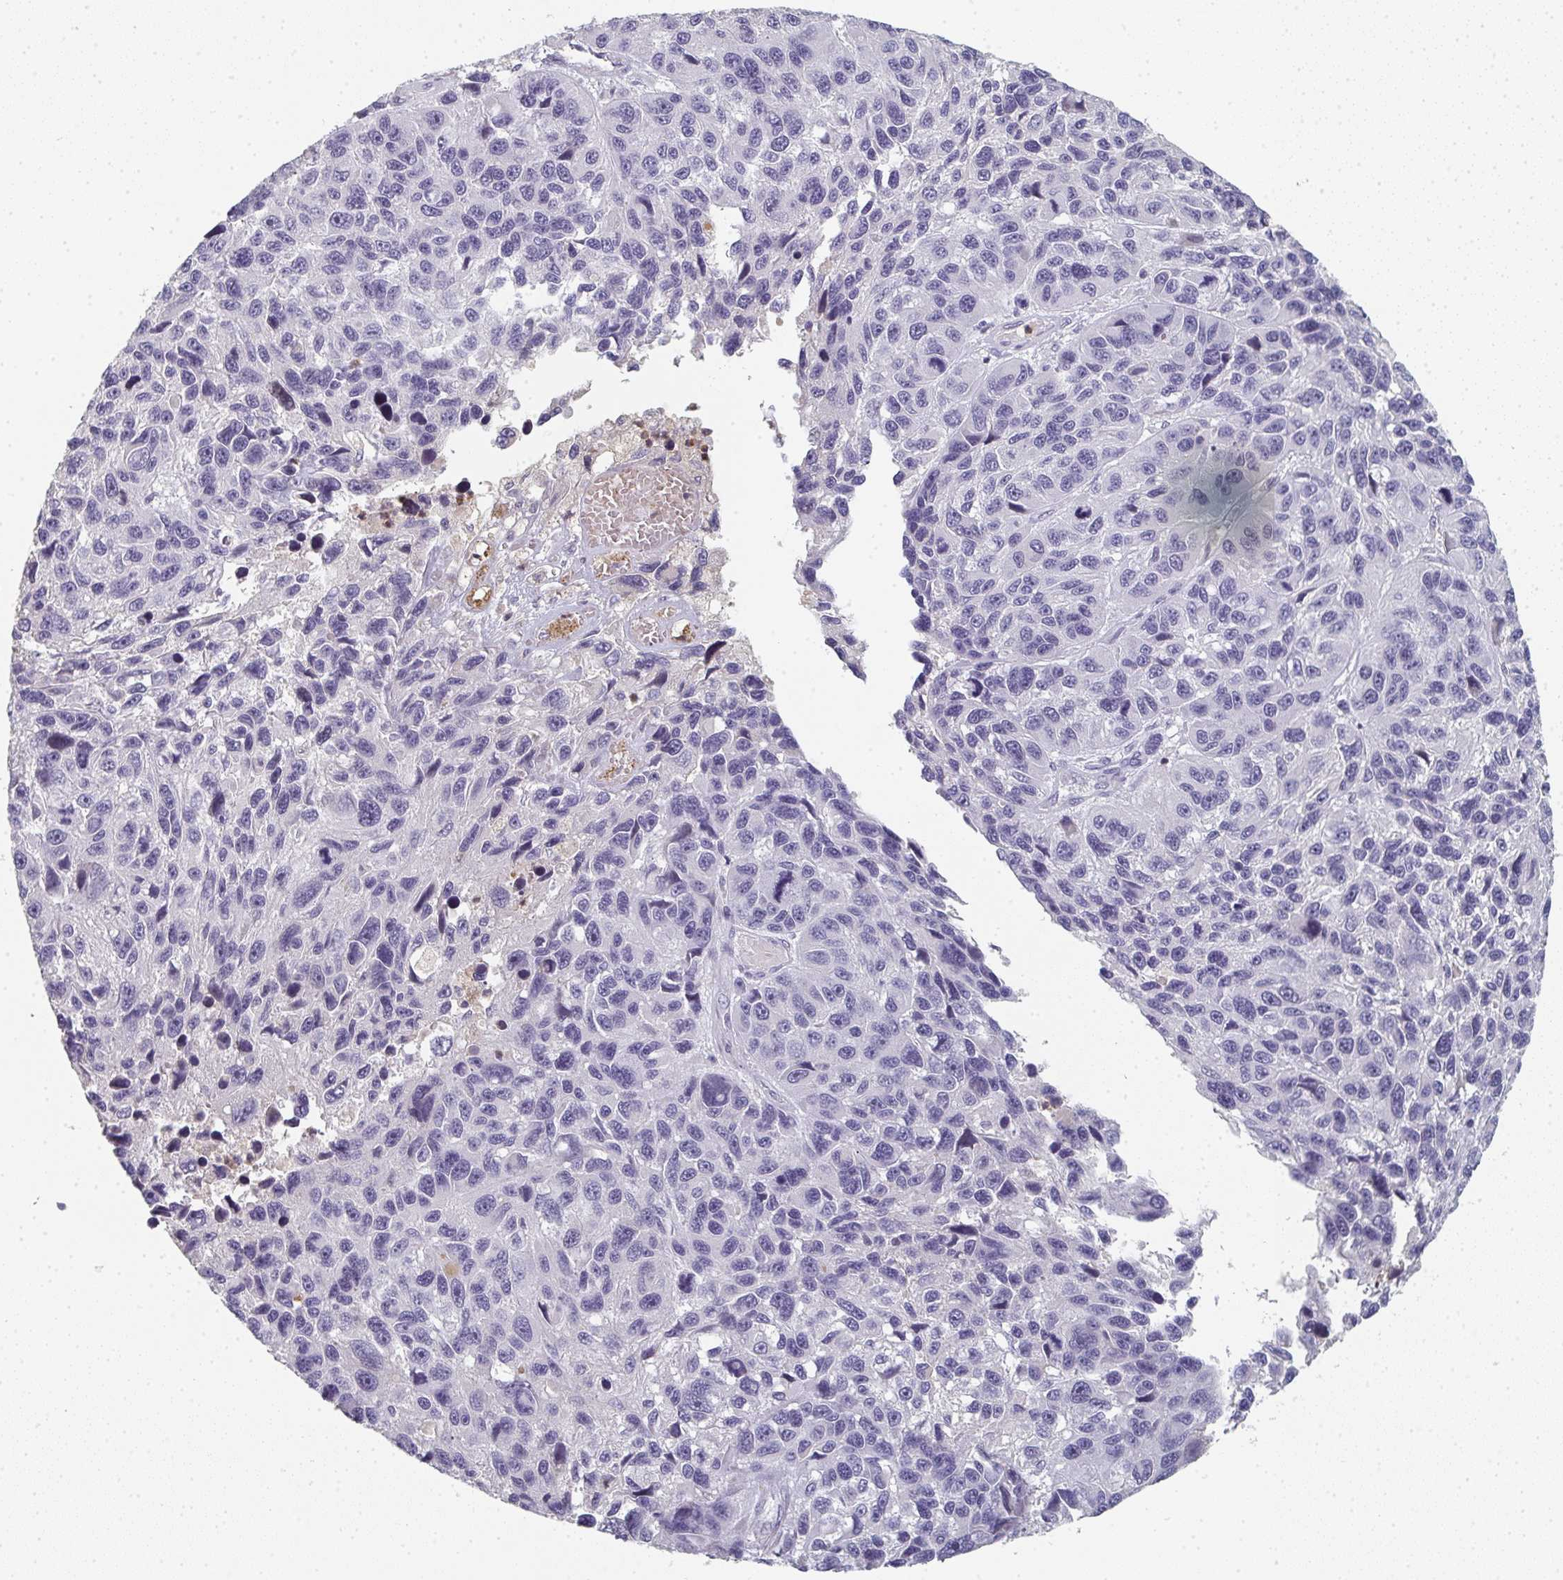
{"staining": {"intensity": "negative", "quantity": "none", "location": "none"}, "tissue": "melanoma", "cell_type": "Tumor cells", "image_type": "cancer", "snomed": [{"axis": "morphology", "description": "Malignant melanoma, NOS"}, {"axis": "topography", "description": "Skin"}], "caption": "DAB (3,3'-diaminobenzidine) immunohistochemical staining of malignant melanoma exhibits no significant expression in tumor cells.", "gene": "A1CF", "patient": {"sex": "male", "age": 53}}